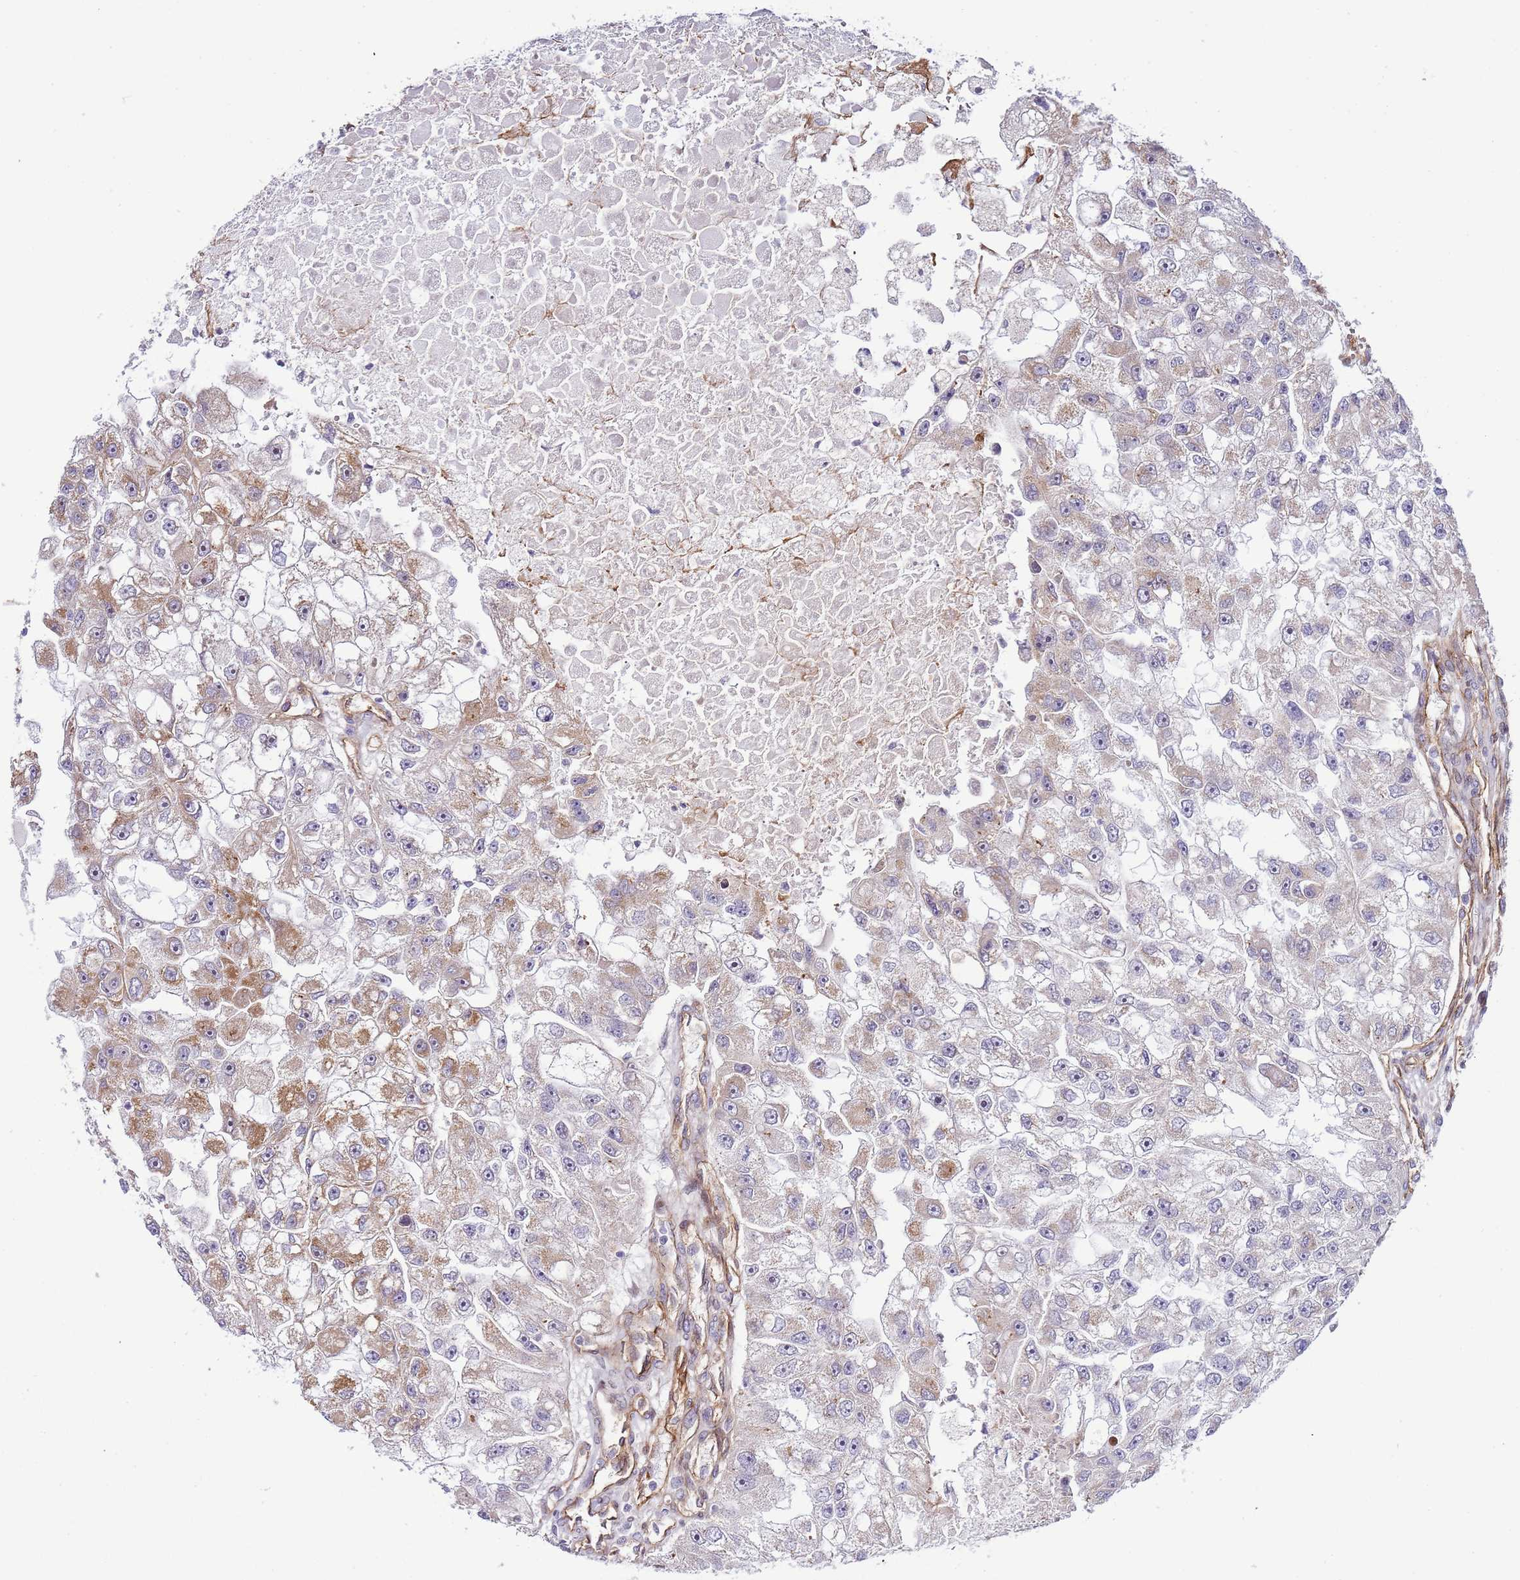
{"staining": {"intensity": "moderate", "quantity": "<25%", "location": "cytoplasmic/membranous"}, "tissue": "renal cancer", "cell_type": "Tumor cells", "image_type": "cancer", "snomed": [{"axis": "morphology", "description": "Adenocarcinoma, NOS"}, {"axis": "topography", "description": "Kidney"}], "caption": "This is a micrograph of immunohistochemistry staining of adenocarcinoma (renal), which shows moderate expression in the cytoplasmic/membranous of tumor cells.", "gene": "NEK3", "patient": {"sex": "male", "age": 63}}